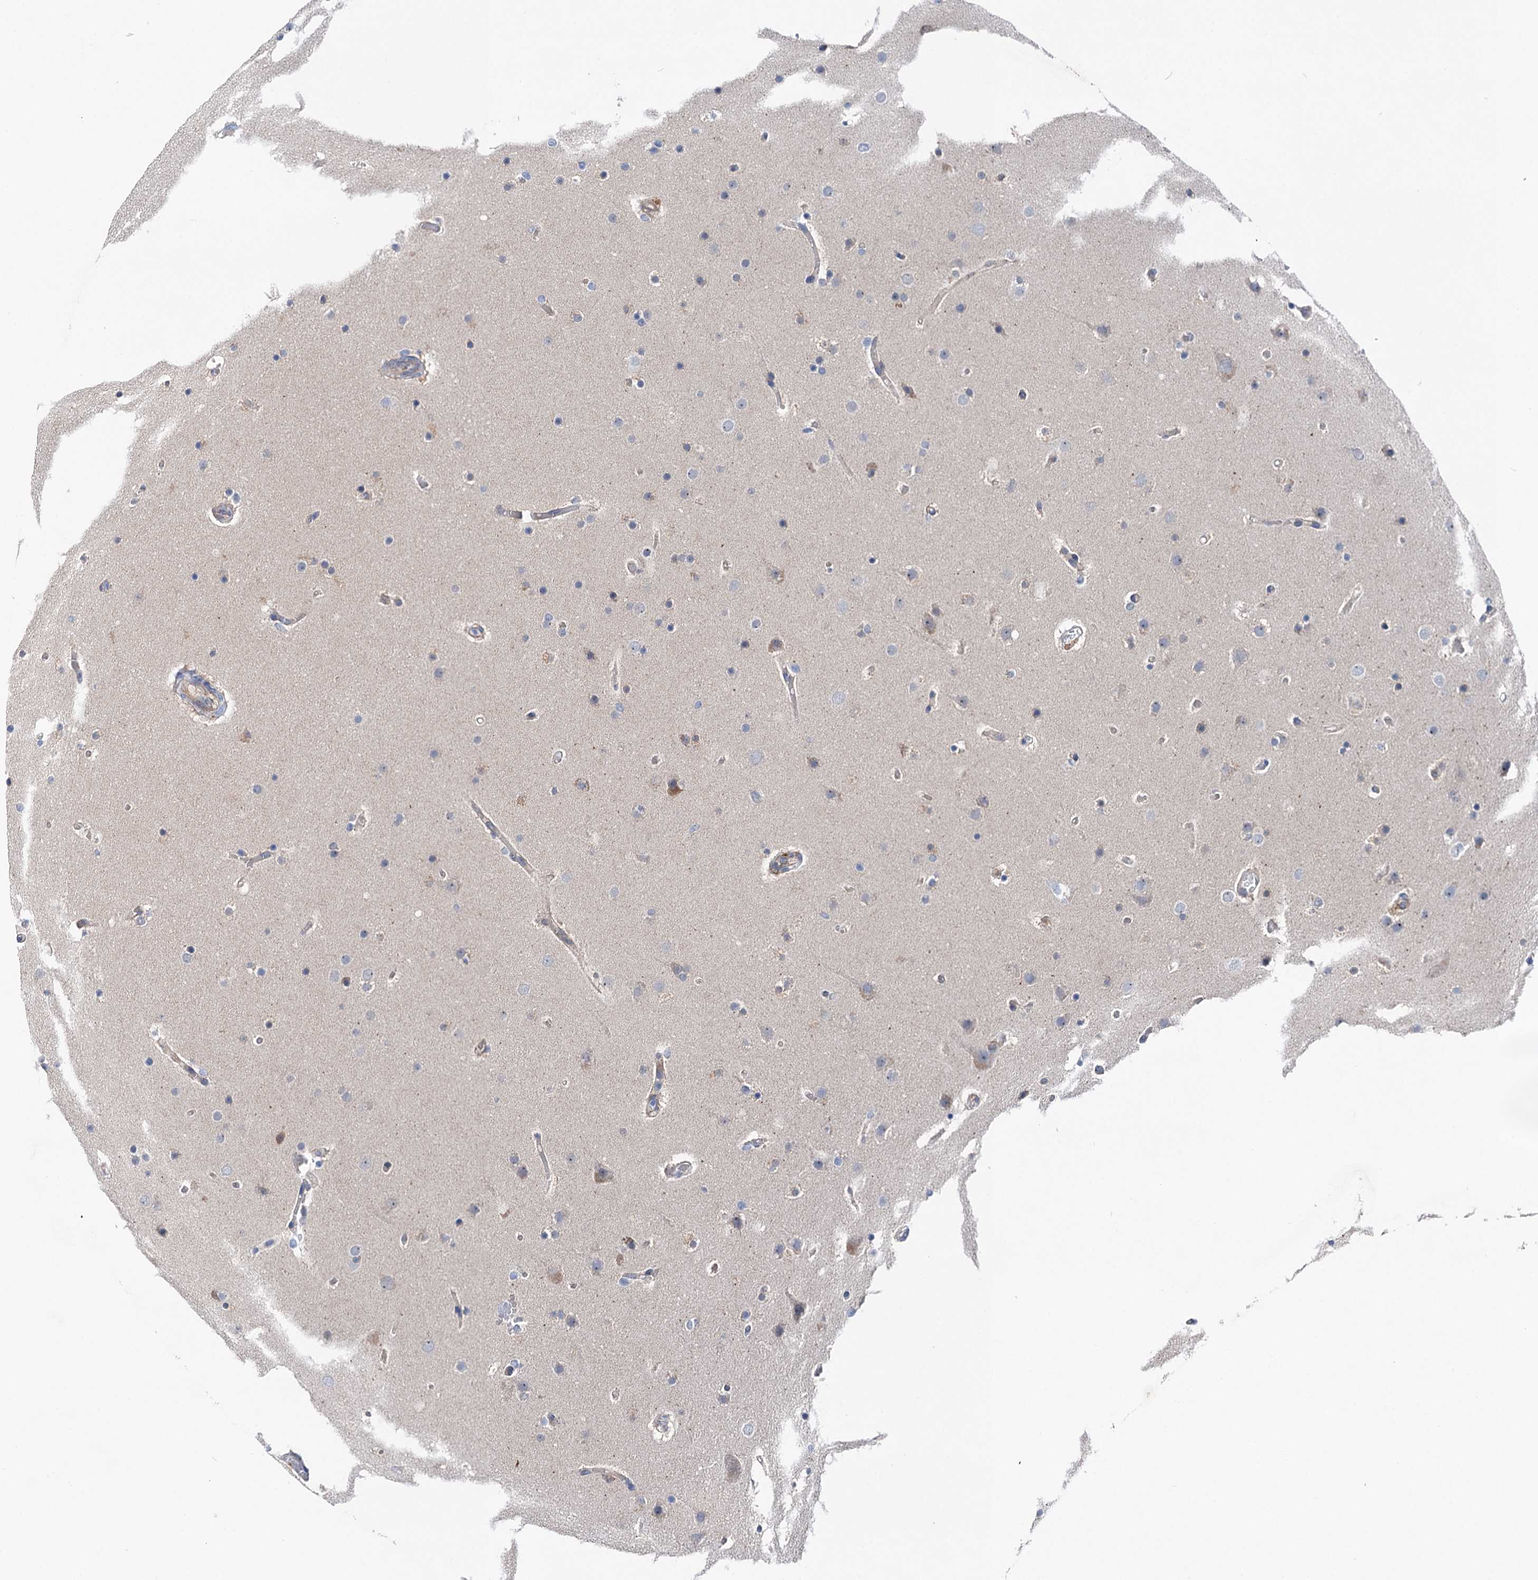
{"staining": {"intensity": "negative", "quantity": "none", "location": "none"}, "tissue": "glioma", "cell_type": "Tumor cells", "image_type": "cancer", "snomed": [{"axis": "morphology", "description": "Glioma, malignant, High grade"}, {"axis": "topography", "description": "Cerebral cortex"}], "caption": "This image is of high-grade glioma (malignant) stained with IHC to label a protein in brown with the nuclei are counter-stained blue. There is no staining in tumor cells.", "gene": "SHROOM1", "patient": {"sex": "female", "age": 36}}